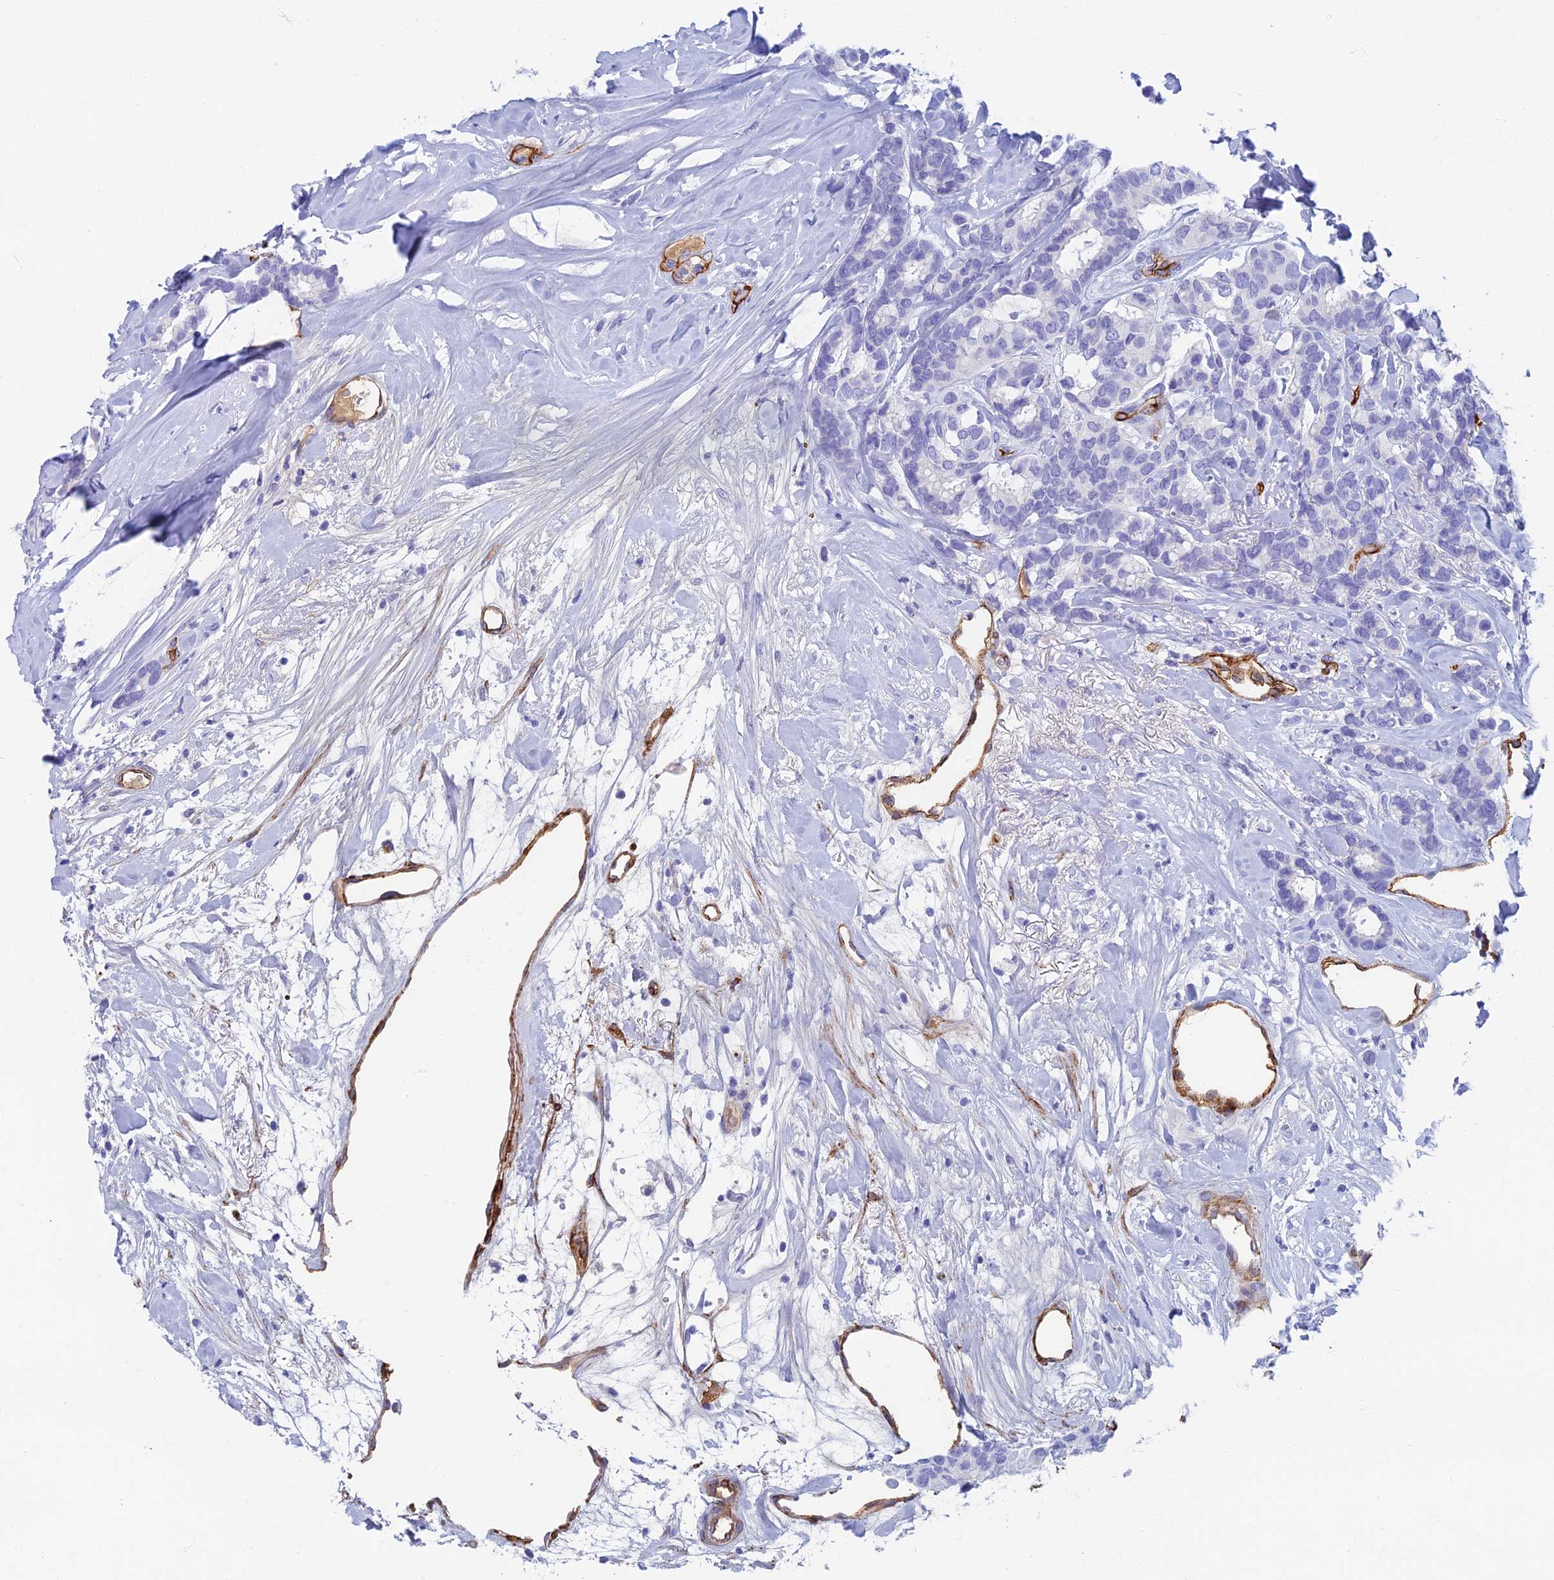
{"staining": {"intensity": "negative", "quantity": "none", "location": "none"}, "tissue": "breast cancer", "cell_type": "Tumor cells", "image_type": "cancer", "snomed": [{"axis": "morphology", "description": "Duct carcinoma"}, {"axis": "topography", "description": "Breast"}], "caption": "Immunohistochemistry (IHC) image of human breast invasive ductal carcinoma stained for a protein (brown), which exhibits no staining in tumor cells.", "gene": "ETFRF1", "patient": {"sex": "female", "age": 87}}